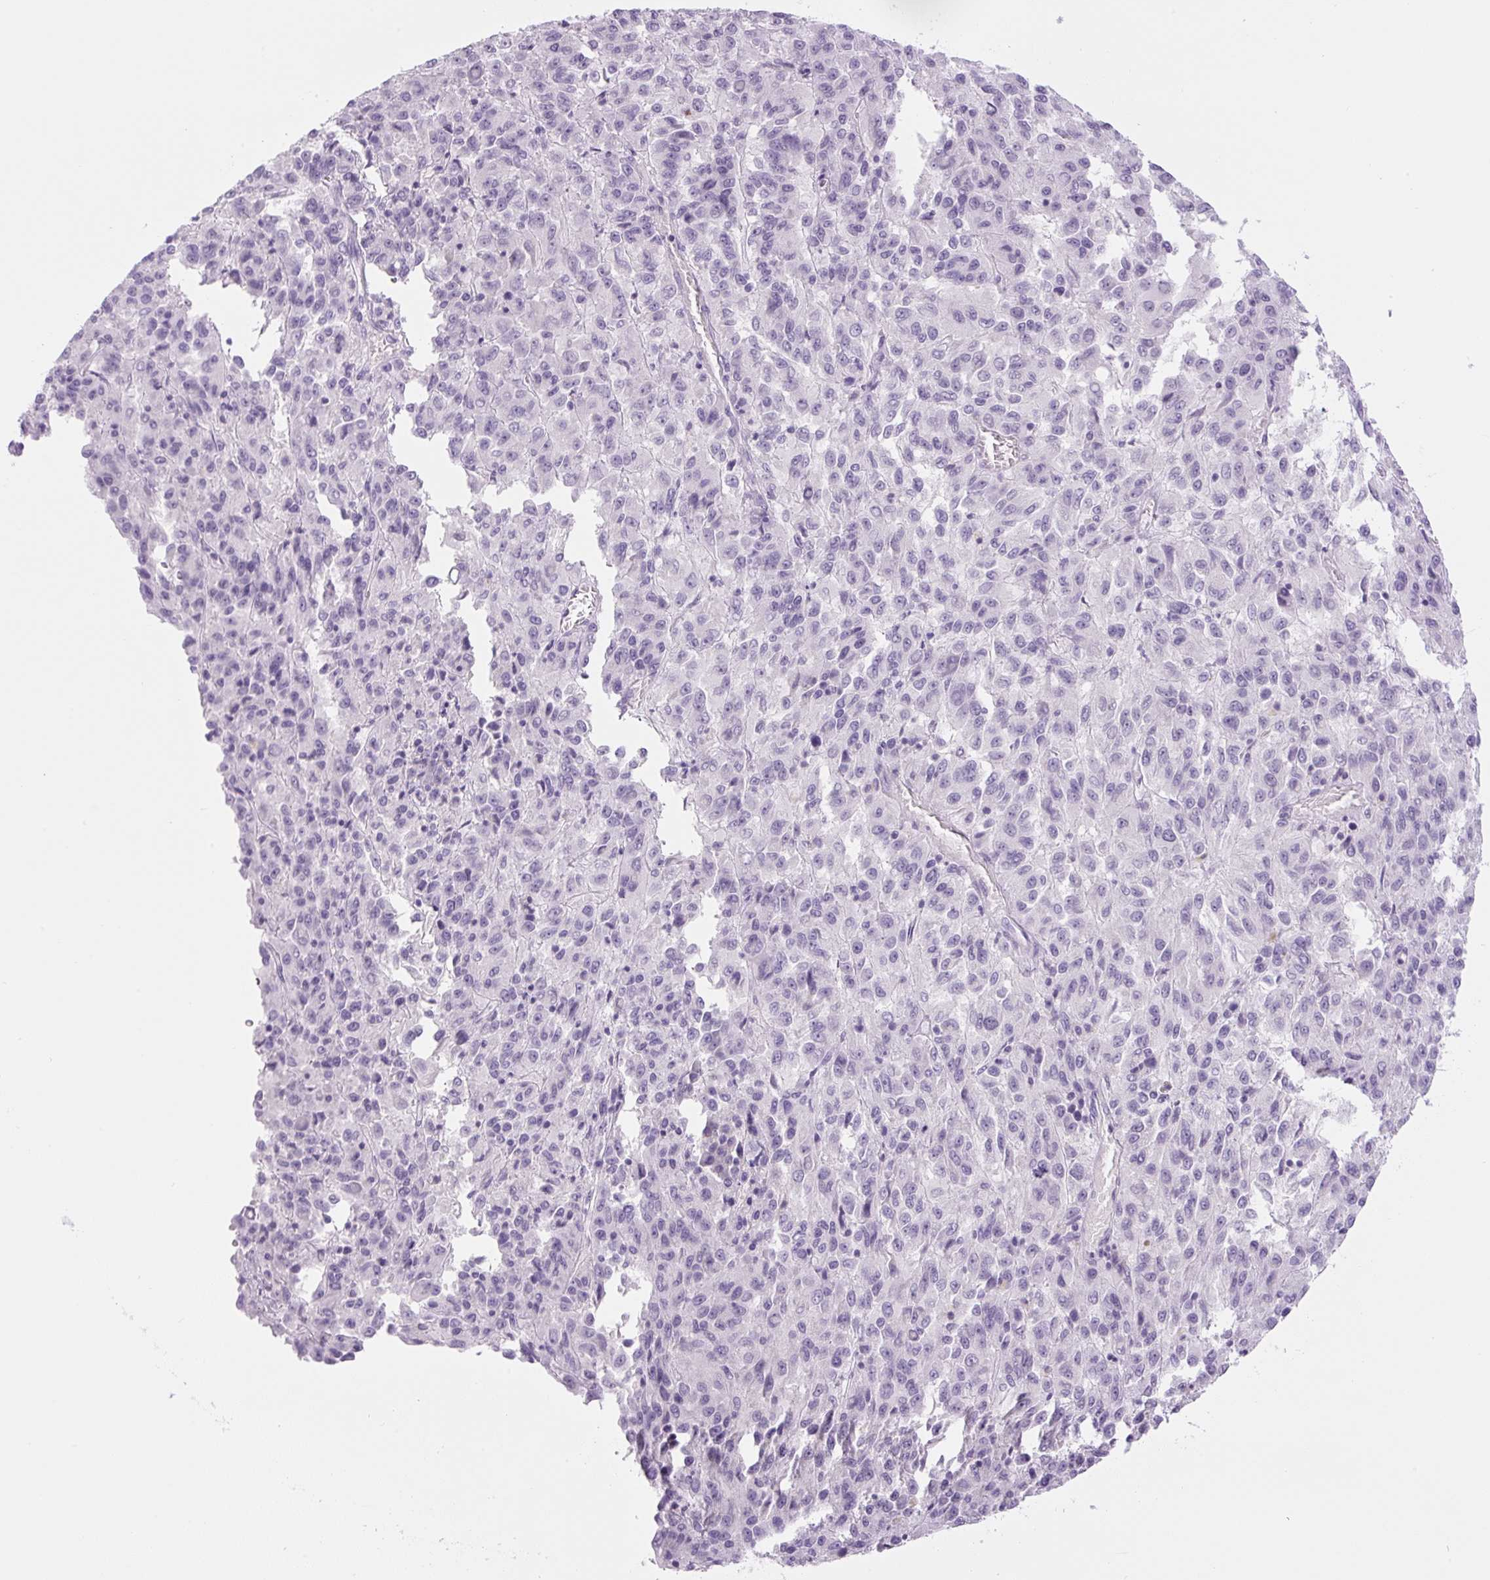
{"staining": {"intensity": "negative", "quantity": "none", "location": "none"}, "tissue": "melanoma", "cell_type": "Tumor cells", "image_type": "cancer", "snomed": [{"axis": "morphology", "description": "Malignant melanoma, Metastatic site"}, {"axis": "topography", "description": "Lung"}], "caption": "Tumor cells show no significant protein positivity in malignant melanoma (metastatic site). The staining was performed using DAB (3,3'-diaminobenzidine) to visualize the protein expression in brown, while the nuclei were stained in blue with hematoxylin (Magnification: 20x).", "gene": "COL9A2", "patient": {"sex": "male", "age": 64}}